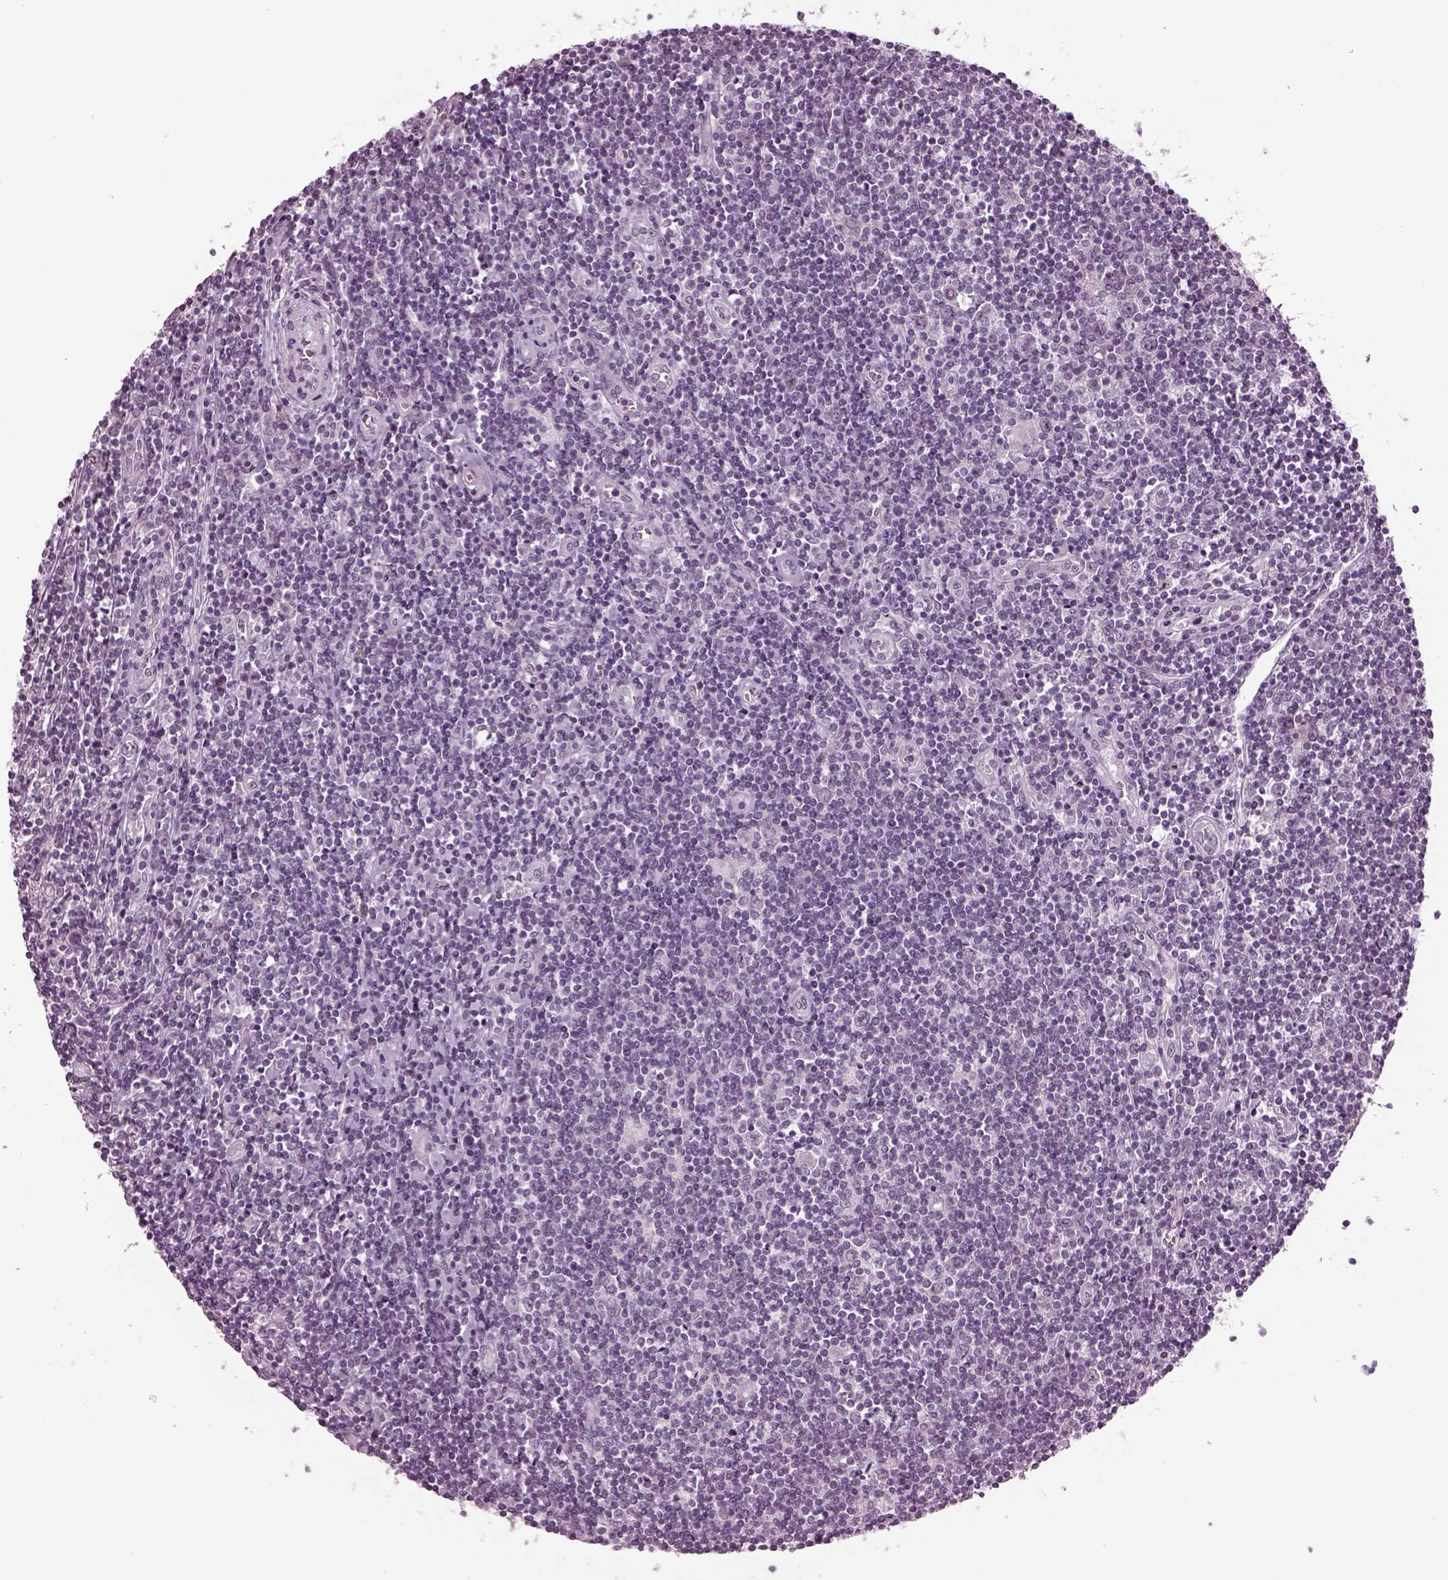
{"staining": {"intensity": "negative", "quantity": "none", "location": "none"}, "tissue": "lymphoma", "cell_type": "Tumor cells", "image_type": "cancer", "snomed": [{"axis": "morphology", "description": "Hodgkin's disease, NOS"}, {"axis": "topography", "description": "Lymph node"}], "caption": "The micrograph shows no staining of tumor cells in lymphoma. The staining is performed using DAB brown chromogen with nuclei counter-stained in using hematoxylin.", "gene": "CLCN4", "patient": {"sex": "male", "age": 40}}